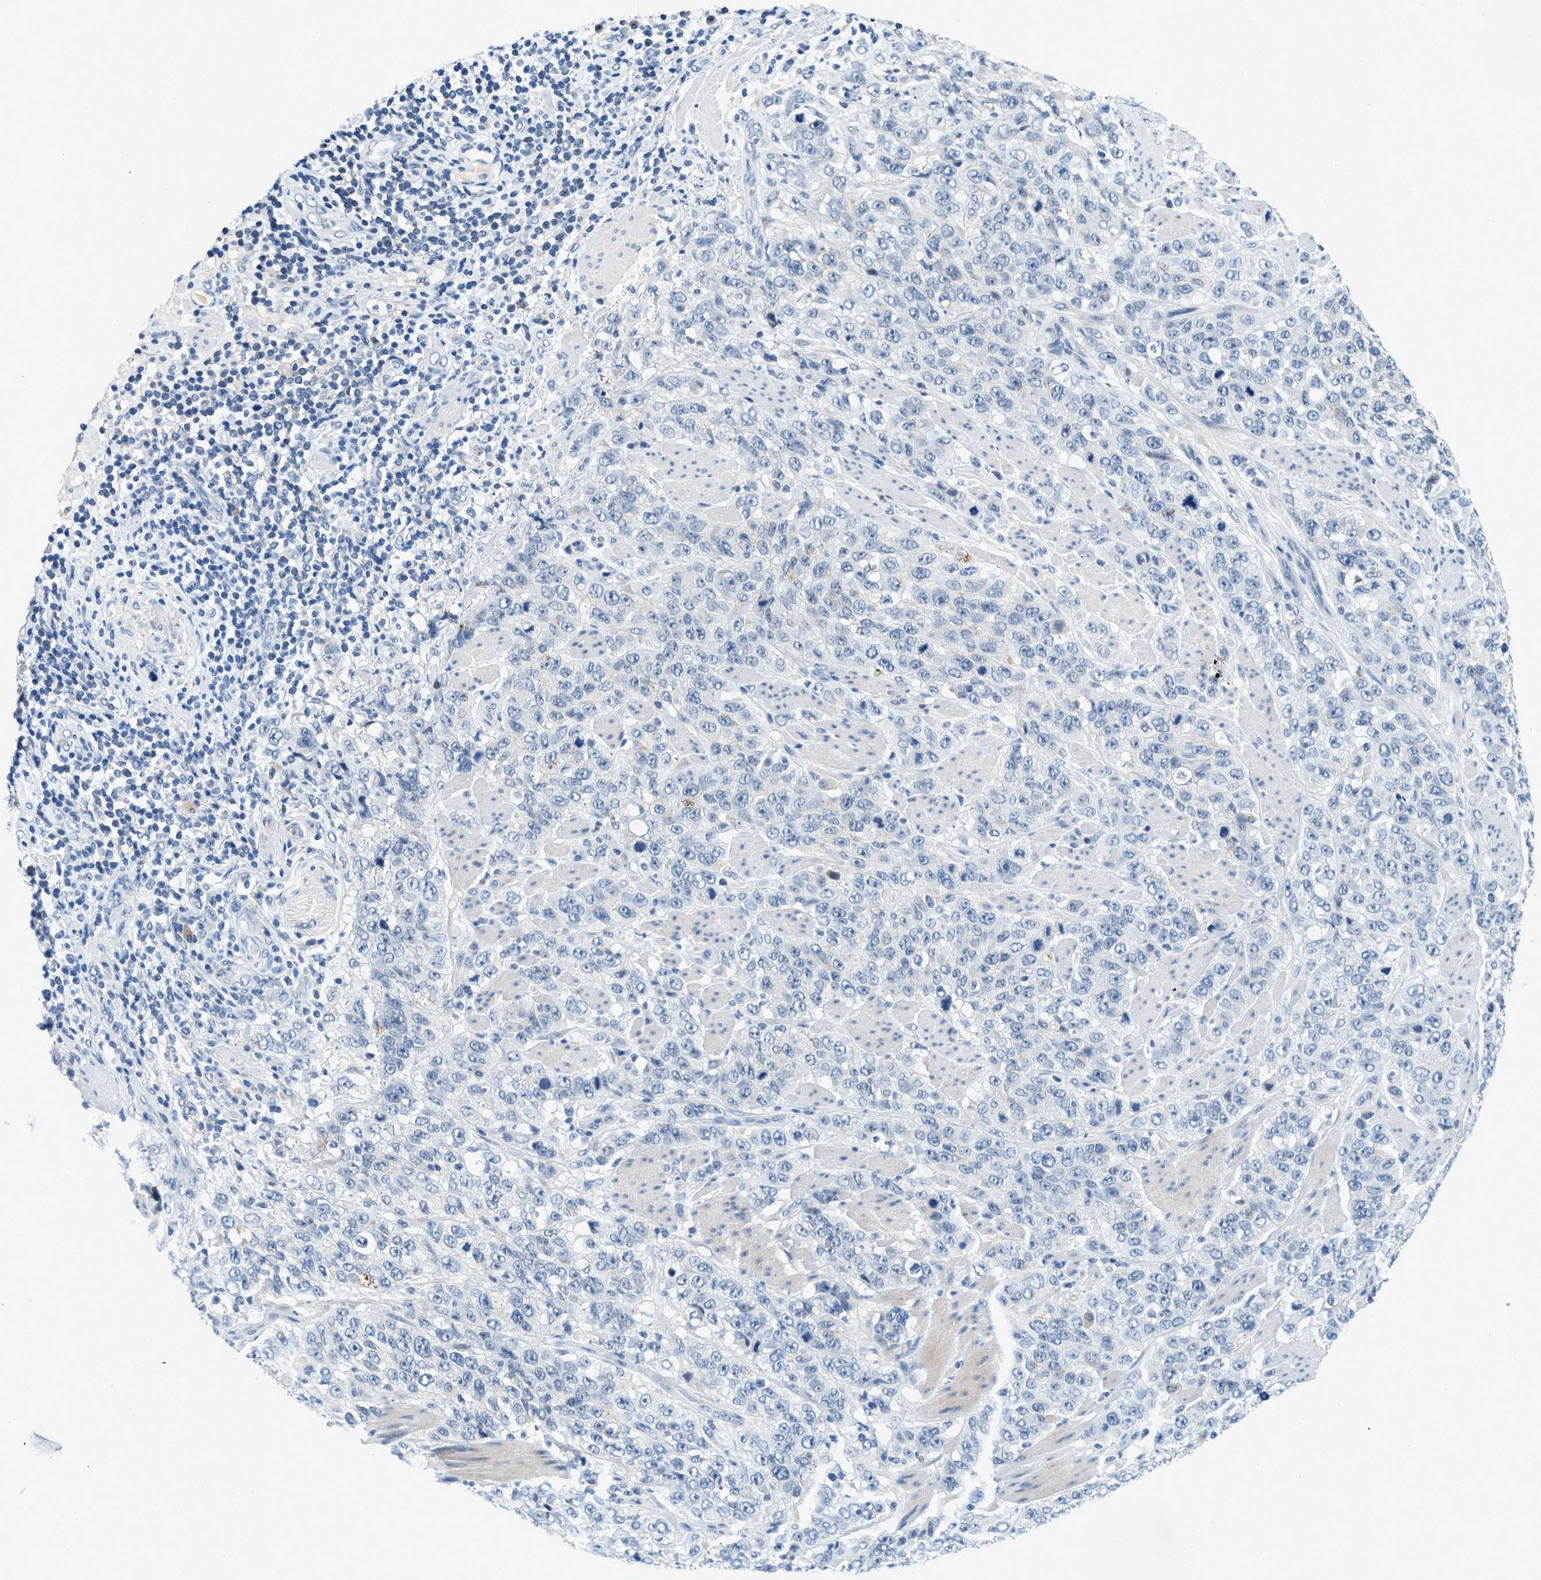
{"staining": {"intensity": "negative", "quantity": "none", "location": "none"}, "tissue": "stomach cancer", "cell_type": "Tumor cells", "image_type": "cancer", "snomed": [{"axis": "morphology", "description": "Adenocarcinoma, NOS"}, {"axis": "topography", "description": "Stomach"}], "caption": "Immunohistochemistry (IHC) photomicrograph of neoplastic tissue: human stomach cancer (adenocarcinoma) stained with DAB (3,3'-diaminobenzidine) shows no significant protein staining in tumor cells.", "gene": "TSPAN3", "patient": {"sex": "male", "age": 48}}